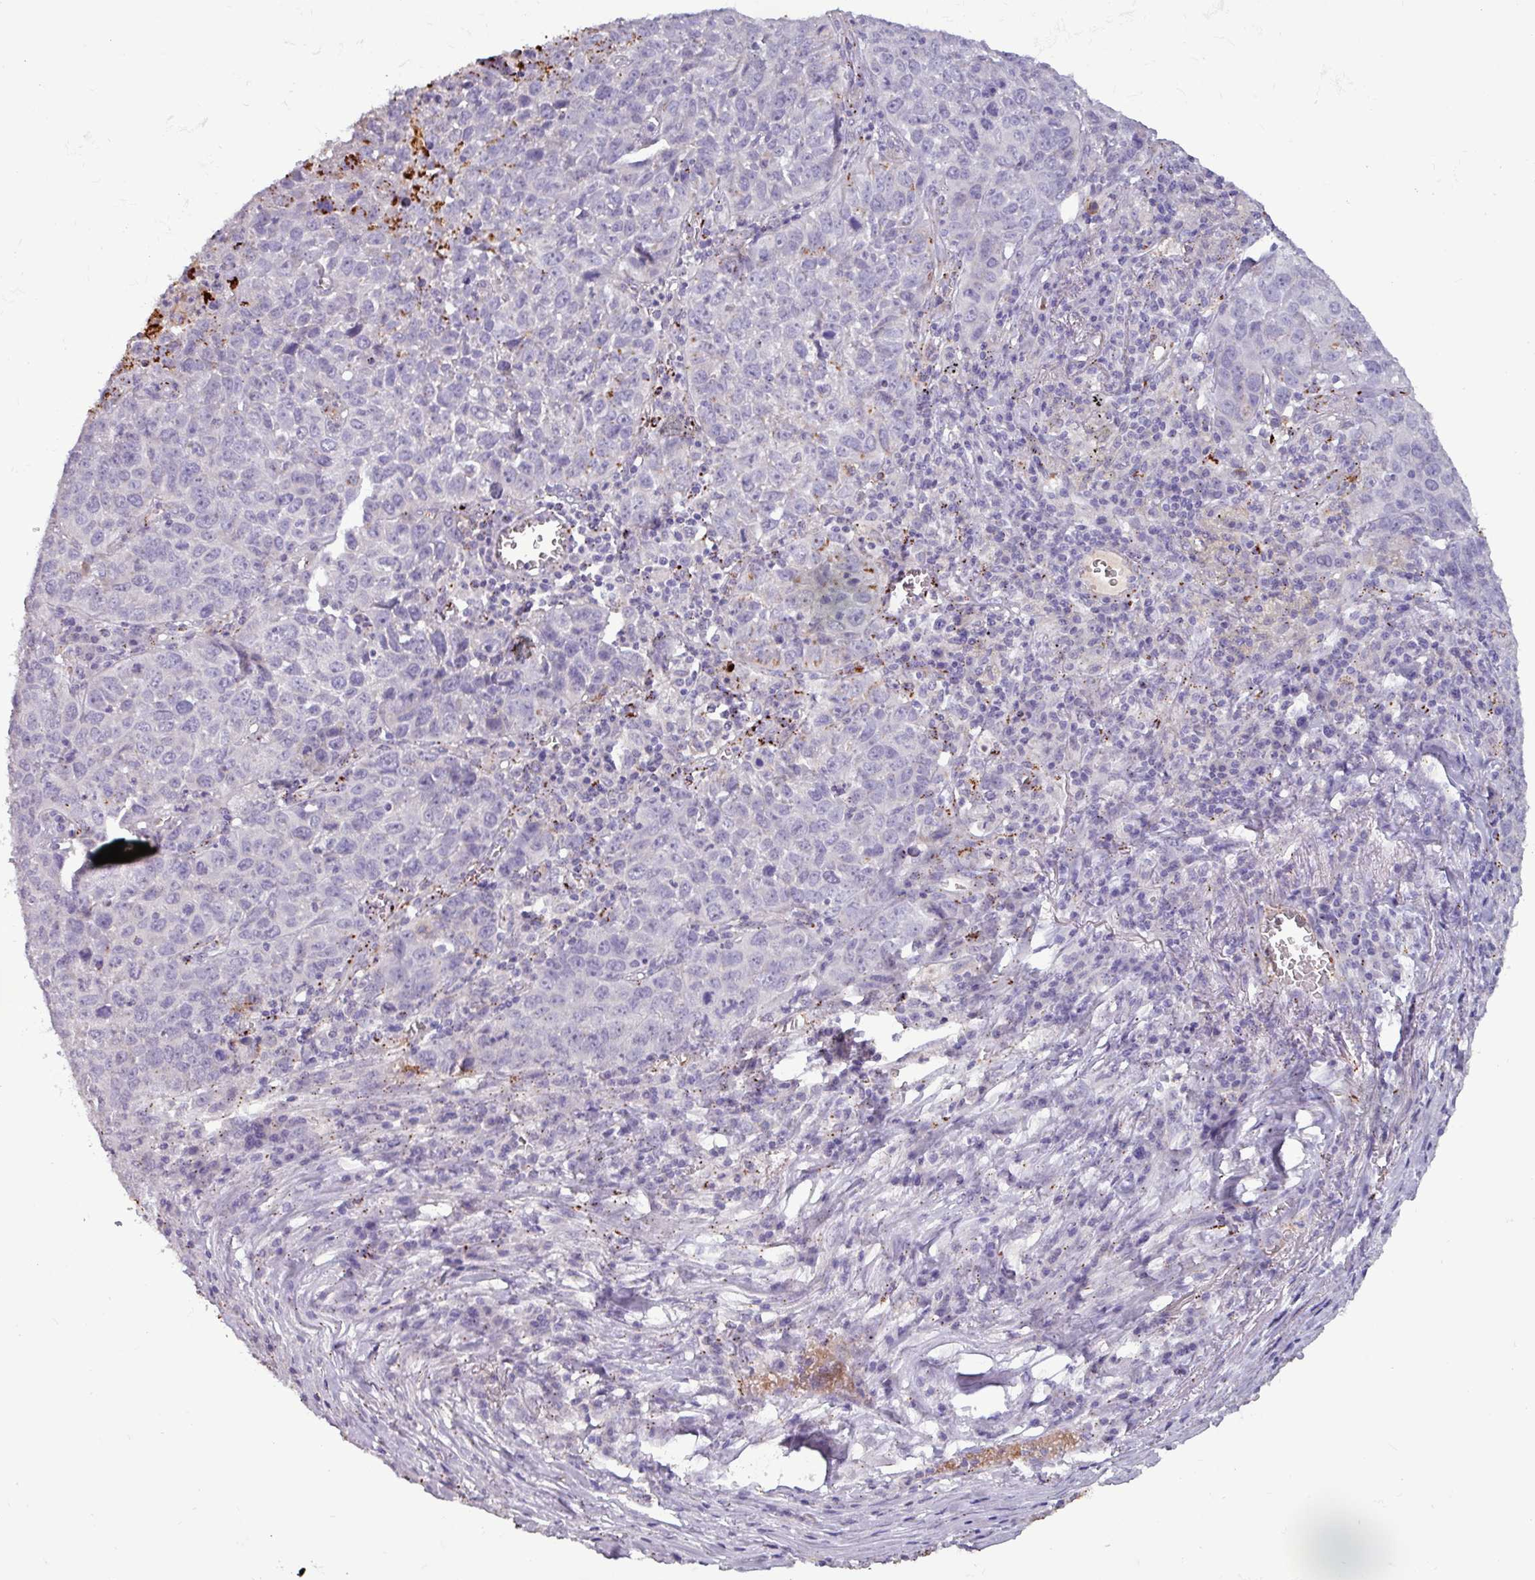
{"staining": {"intensity": "negative", "quantity": "none", "location": "none"}, "tissue": "lung cancer", "cell_type": "Tumor cells", "image_type": "cancer", "snomed": [{"axis": "morphology", "description": "Squamous cell carcinoma, NOS"}, {"axis": "topography", "description": "Lung"}], "caption": "A high-resolution image shows immunohistochemistry staining of squamous cell carcinoma (lung), which exhibits no significant positivity in tumor cells.", "gene": "PLIN2", "patient": {"sex": "male", "age": 76}}